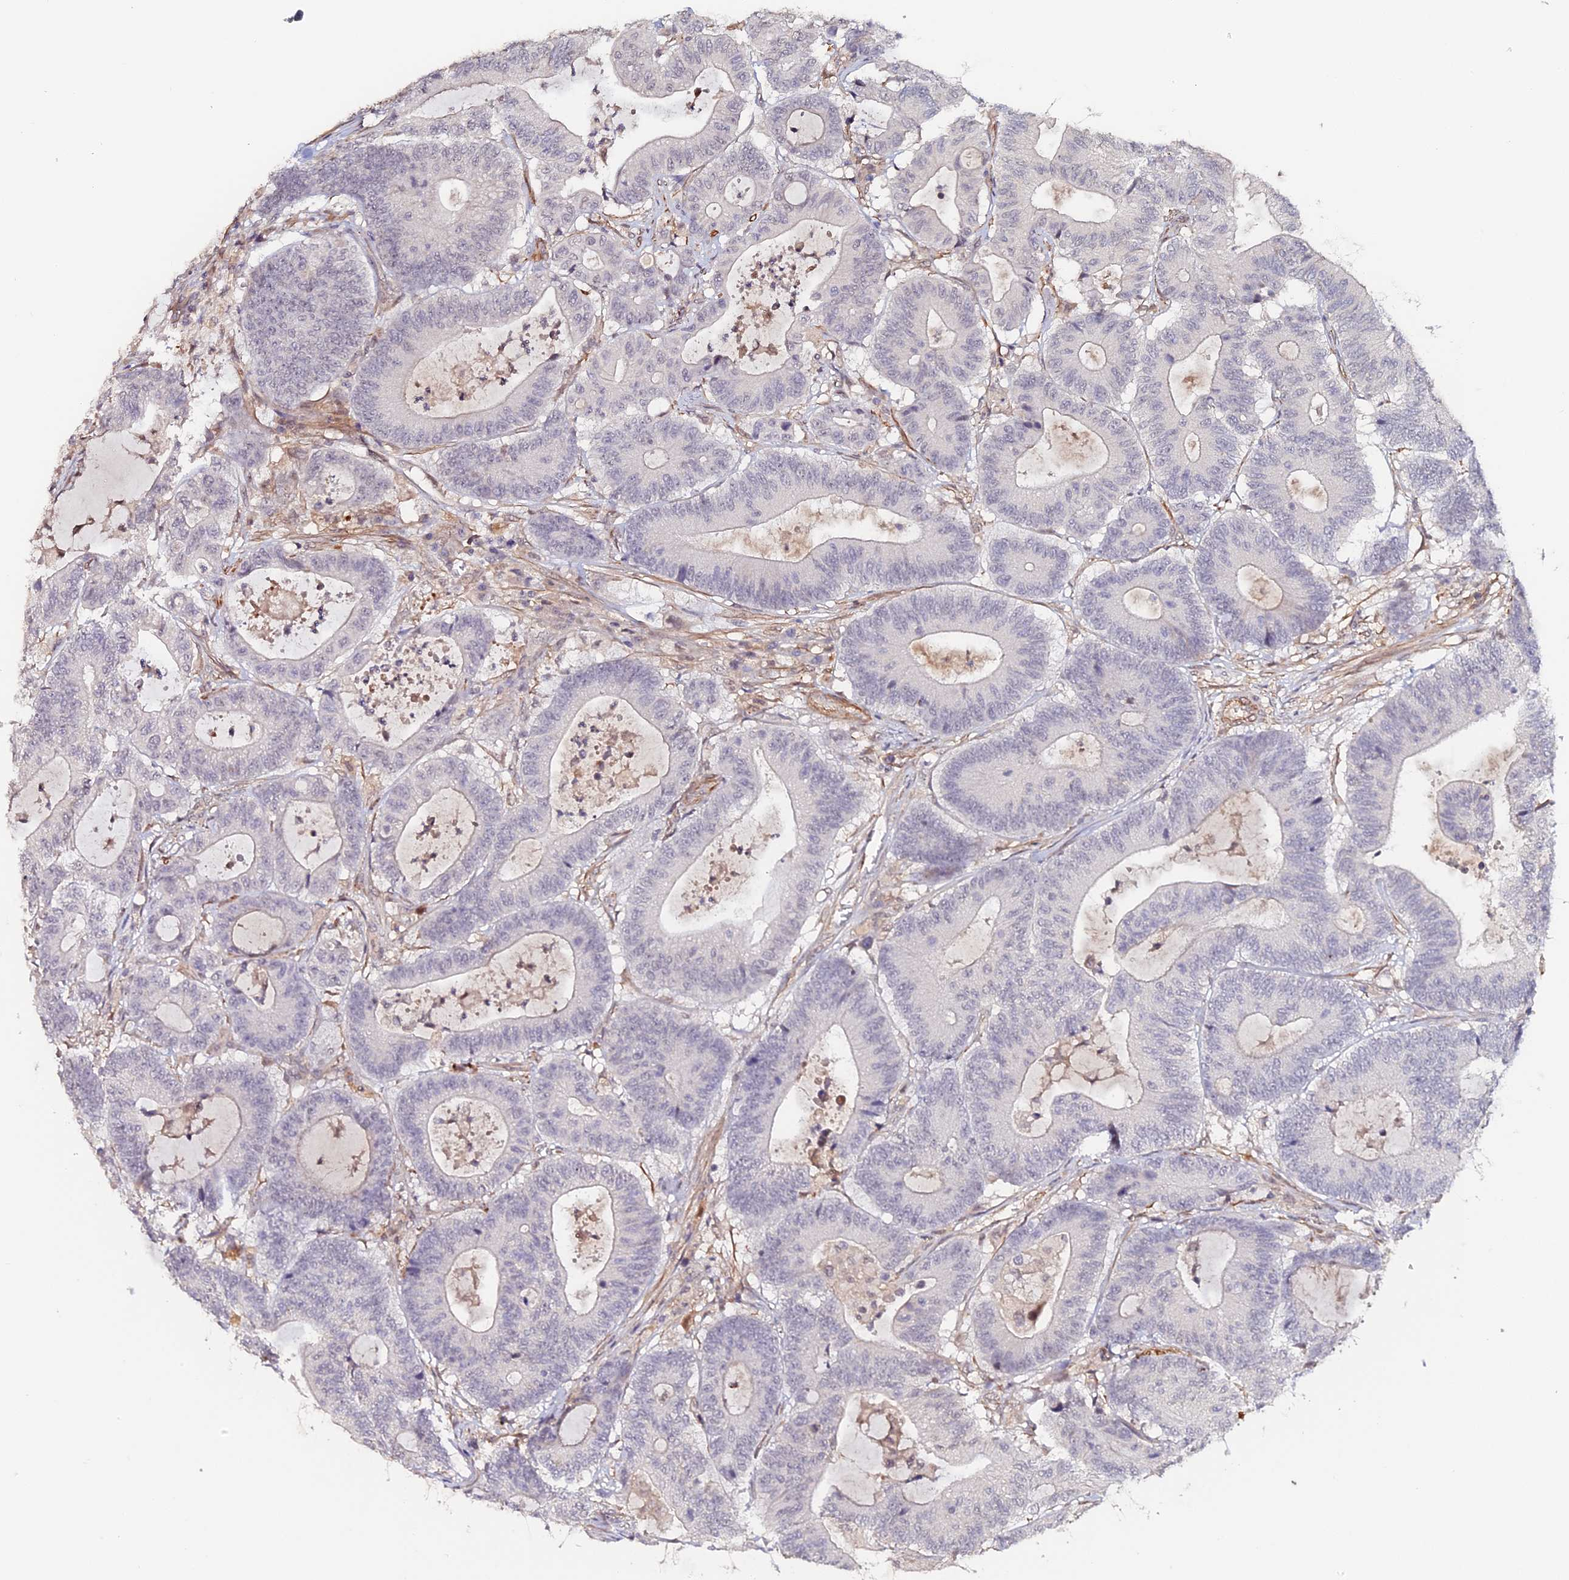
{"staining": {"intensity": "negative", "quantity": "none", "location": "none"}, "tissue": "colorectal cancer", "cell_type": "Tumor cells", "image_type": "cancer", "snomed": [{"axis": "morphology", "description": "Adenocarcinoma, NOS"}, {"axis": "topography", "description": "Colon"}], "caption": "Immunohistochemical staining of adenocarcinoma (colorectal) shows no significant expression in tumor cells. (Stains: DAB IHC with hematoxylin counter stain, Microscopy: brightfield microscopy at high magnification).", "gene": "IMPACT", "patient": {"sex": "female", "age": 84}}